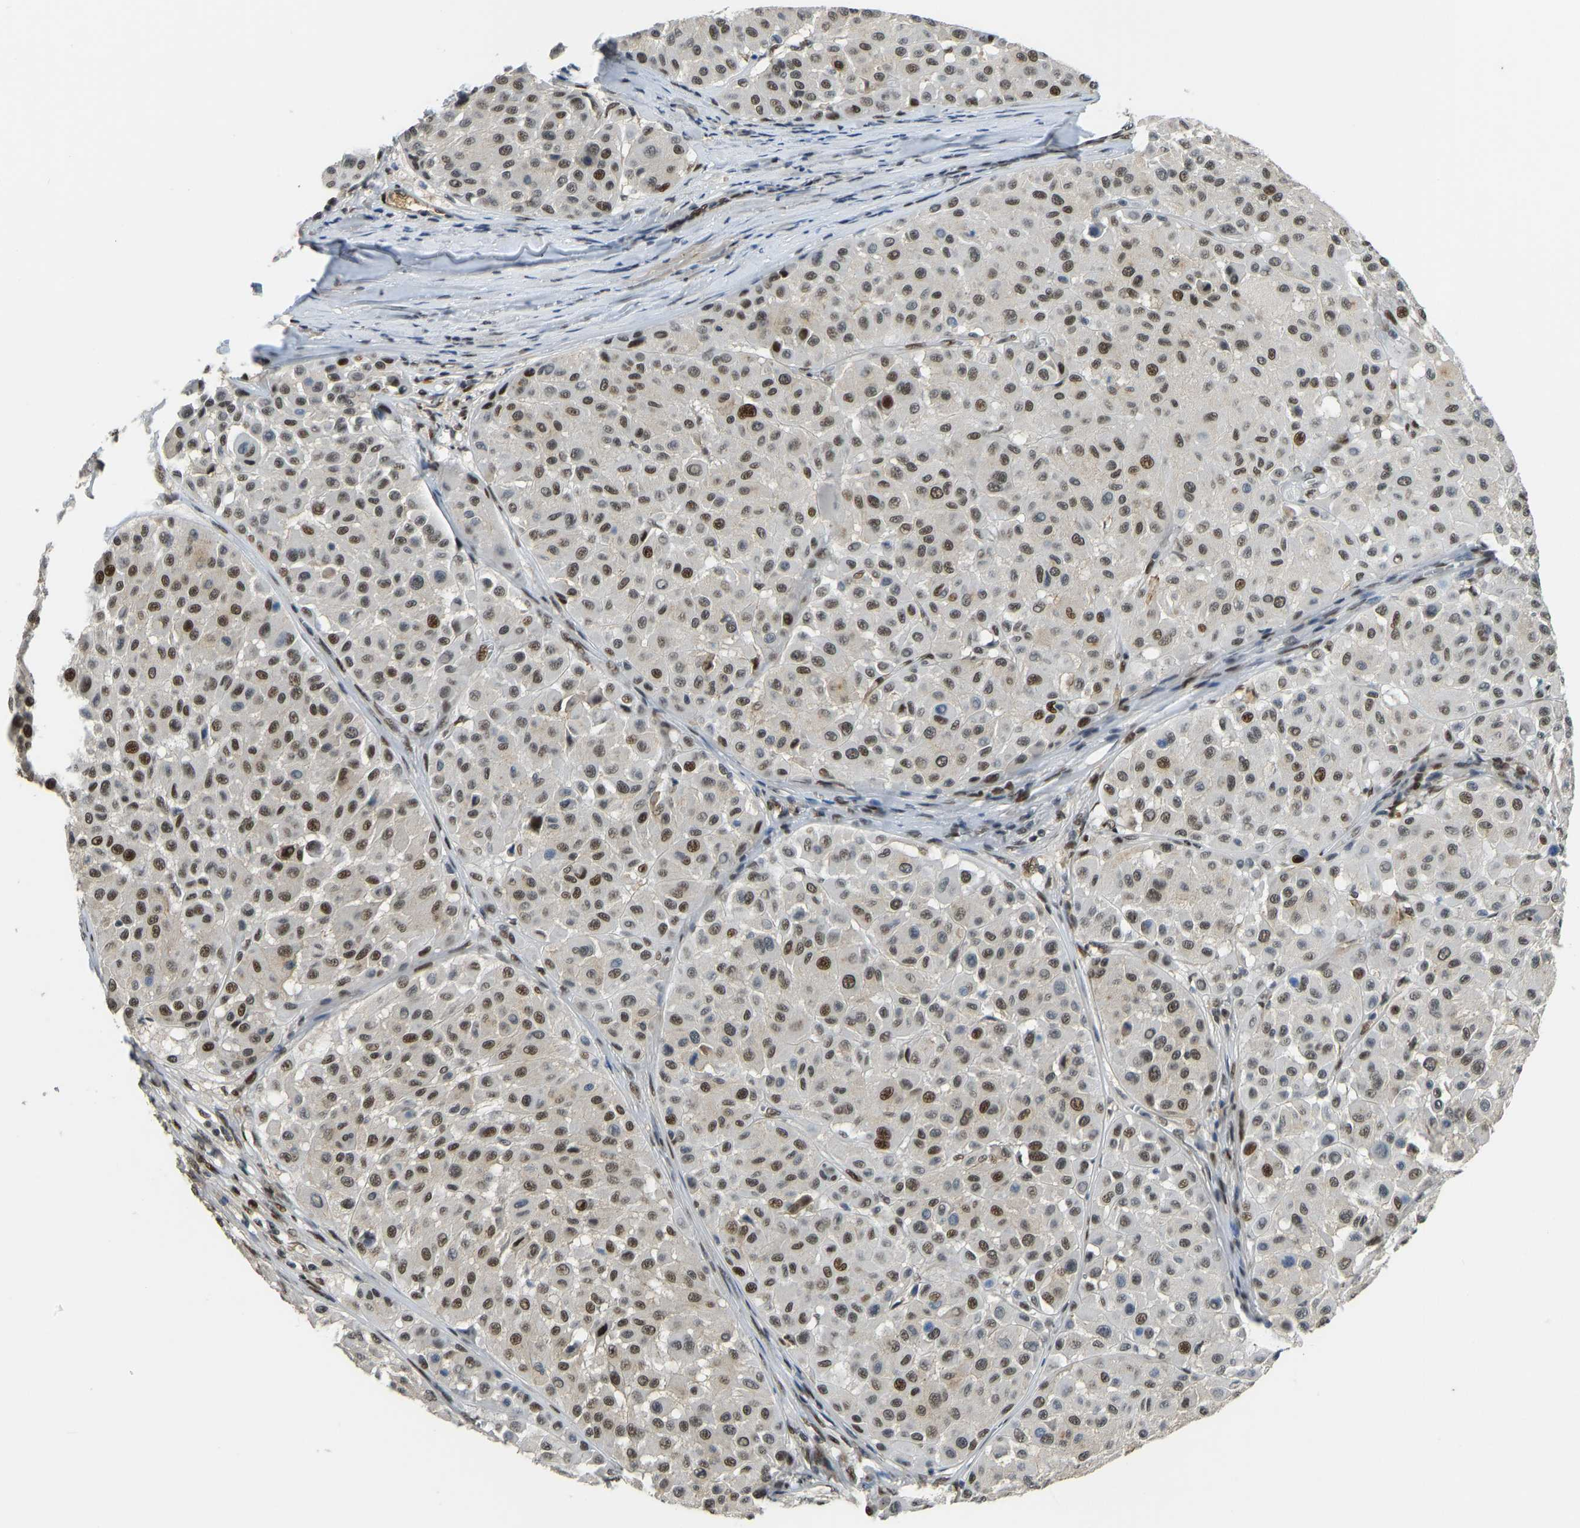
{"staining": {"intensity": "strong", "quantity": ">75%", "location": "nuclear"}, "tissue": "melanoma", "cell_type": "Tumor cells", "image_type": "cancer", "snomed": [{"axis": "morphology", "description": "Malignant melanoma, Metastatic site"}, {"axis": "topography", "description": "Soft tissue"}], "caption": "There is high levels of strong nuclear expression in tumor cells of malignant melanoma (metastatic site), as demonstrated by immunohistochemical staining (brown color).", "gene": "FOXK1", "patient": {"sex": "male", "age": 41}}